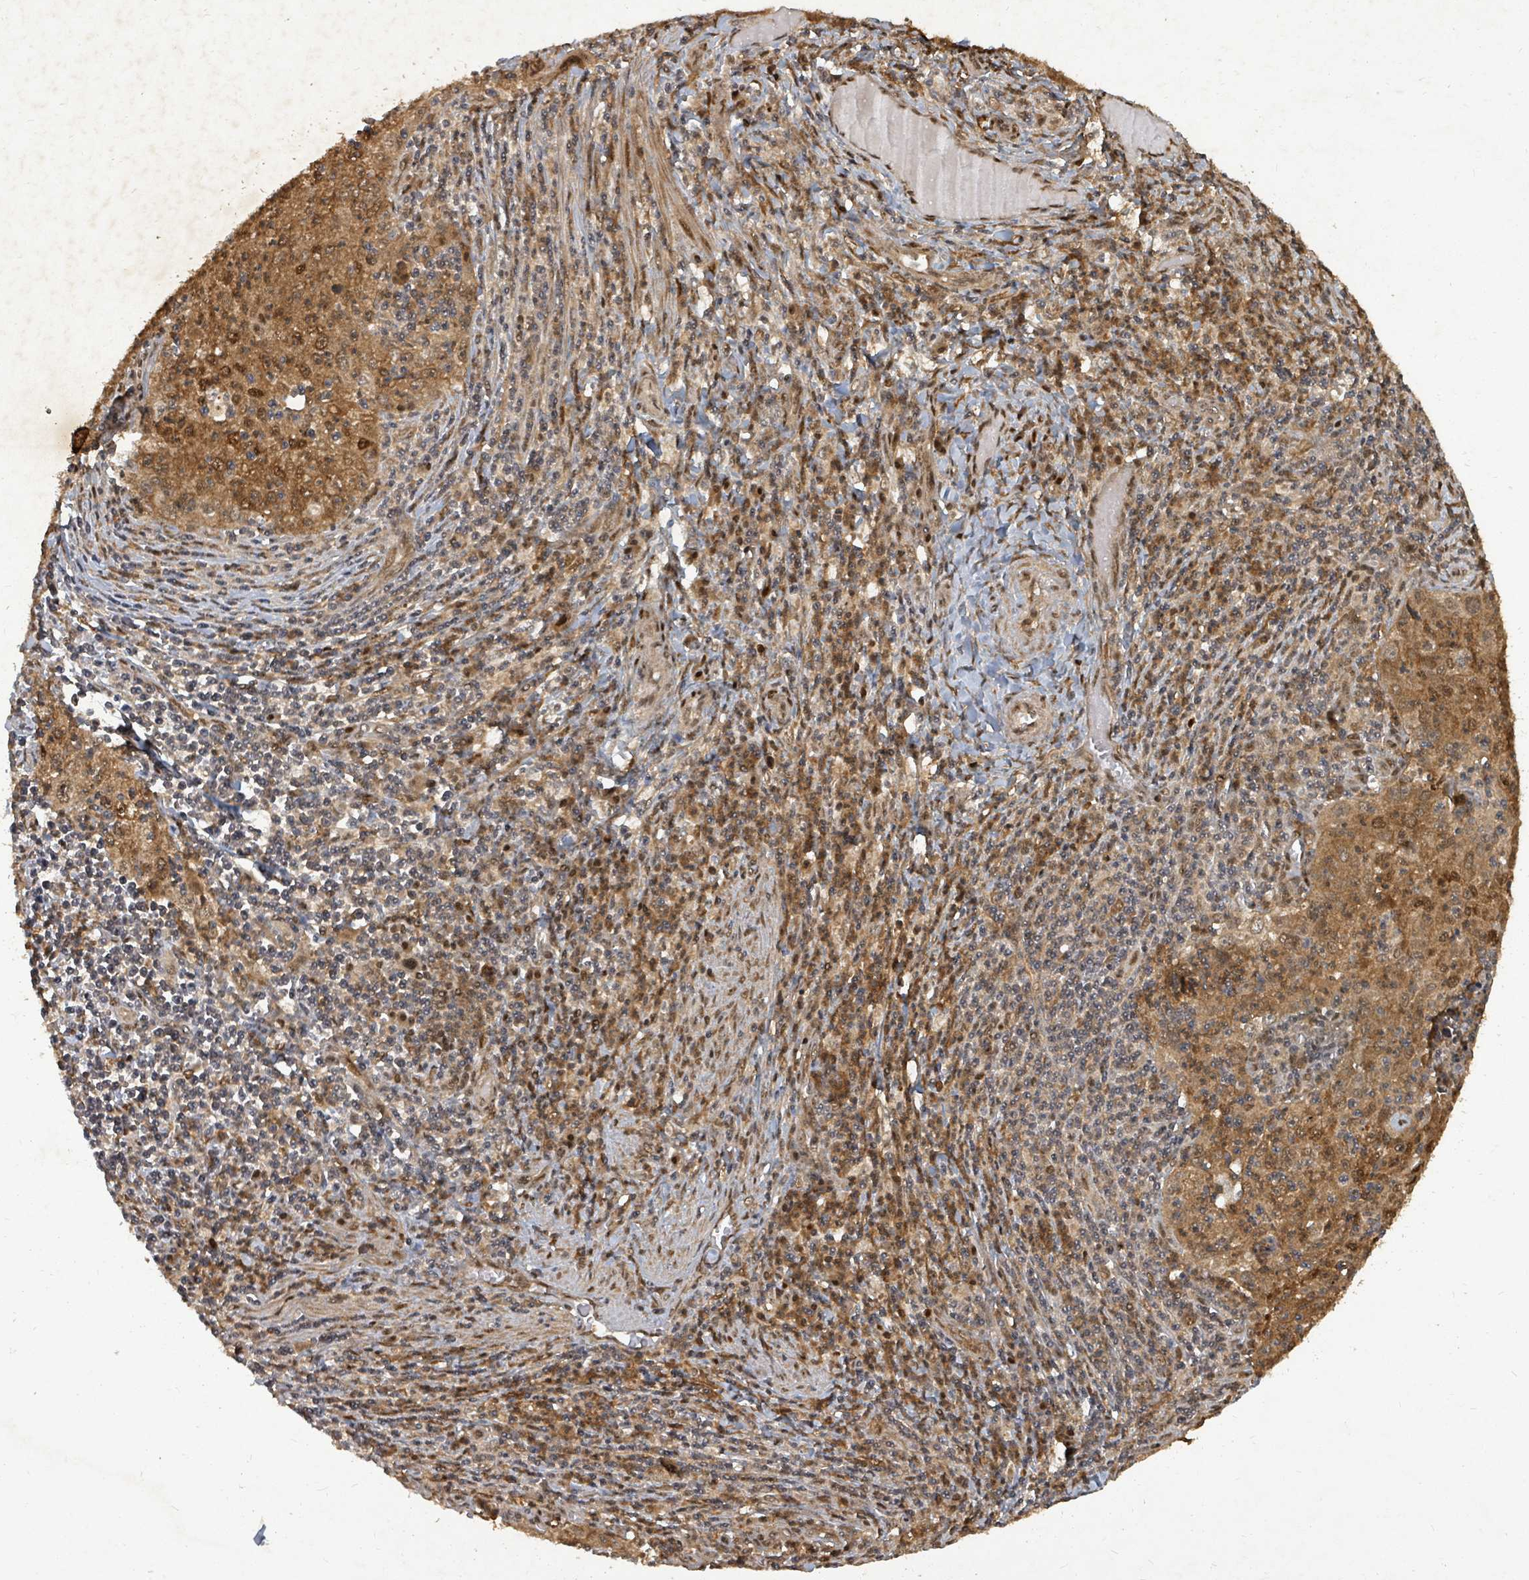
{"staining": {"intensity": "strong", "quantity": ">75%", "location": "cytoplasmic/membranous,nuclear"}, "tissue": "cervical cancer", "cell_type": "Tumor cells", "image_type": "cancer", "snomed": [{"axis": "morphology", "description": "Squamous cell carcinoma, NOS"}, {"axis": "topography", "description": "Cervix"}], "caption": "Strong cytoplasmic/membranous and nuclear expression is identified in approximately >75% of tumor cells in squamous cell carcinoma (cervical). (brown staining indicates protein expression, while blue staining denotes nuclei).", "gene": "KDM4E", "patient": {"sex": "female", "age": 30}}